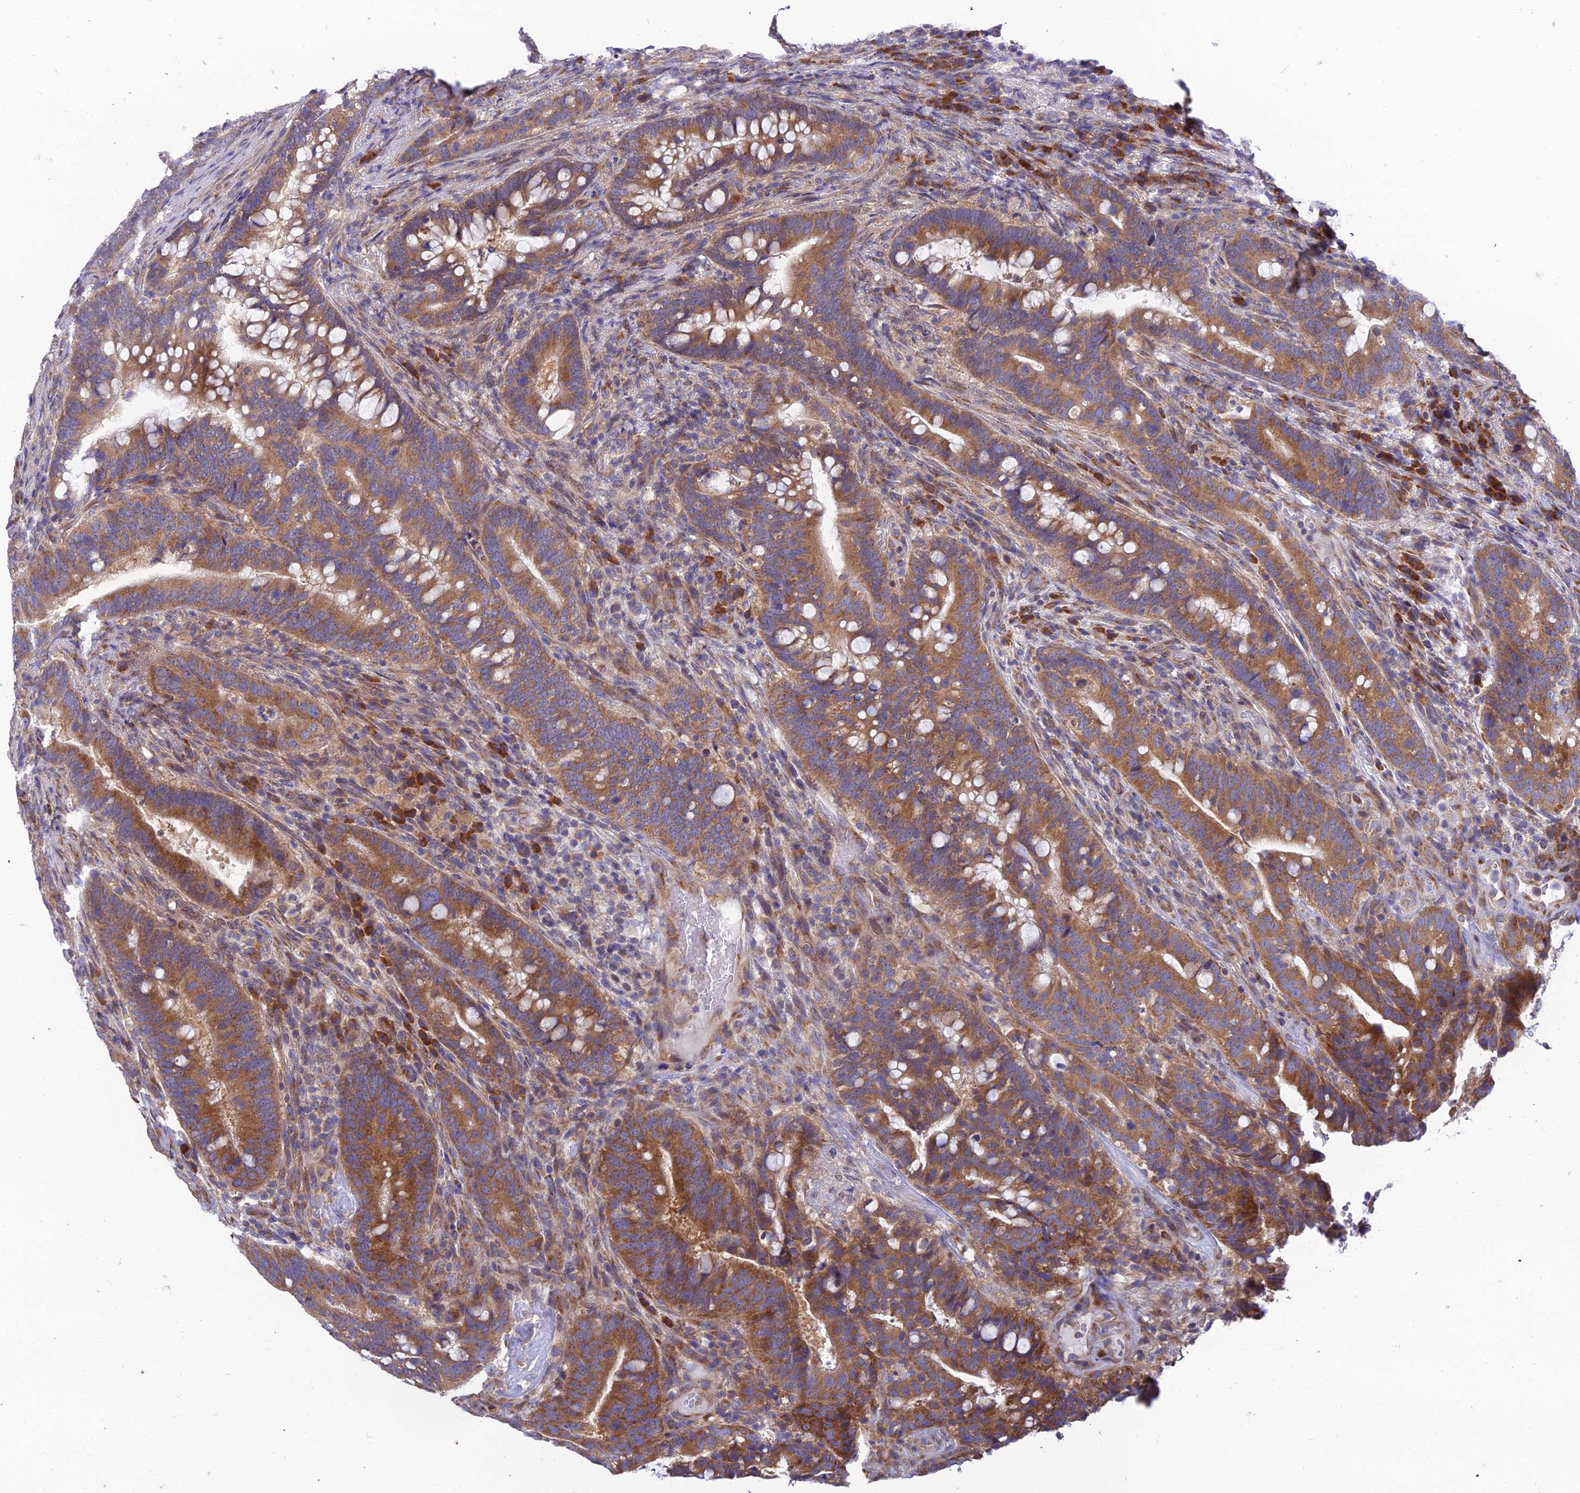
{"staining": {"intensity": "moderate", "quantity": ">75%", "location": "cytoplasmic/membranous"}, "tissue": "colorectal cancer", "cell_type": "Tumor cells", "image_type": "cancer", "snomed": [{"axis": "morphology", "description": "Adenocarcinoma, NOS"}, {"axis": "topography", "description": "Colon"}], "caption": "Protein staining demonstrates moderate cytoplasmic/membranous expression in approximately >75% of tumor cells in colorectal adenocarcinoma.", "gene": "CLCN7", "patient": {"sex": "female", "age": 66}}